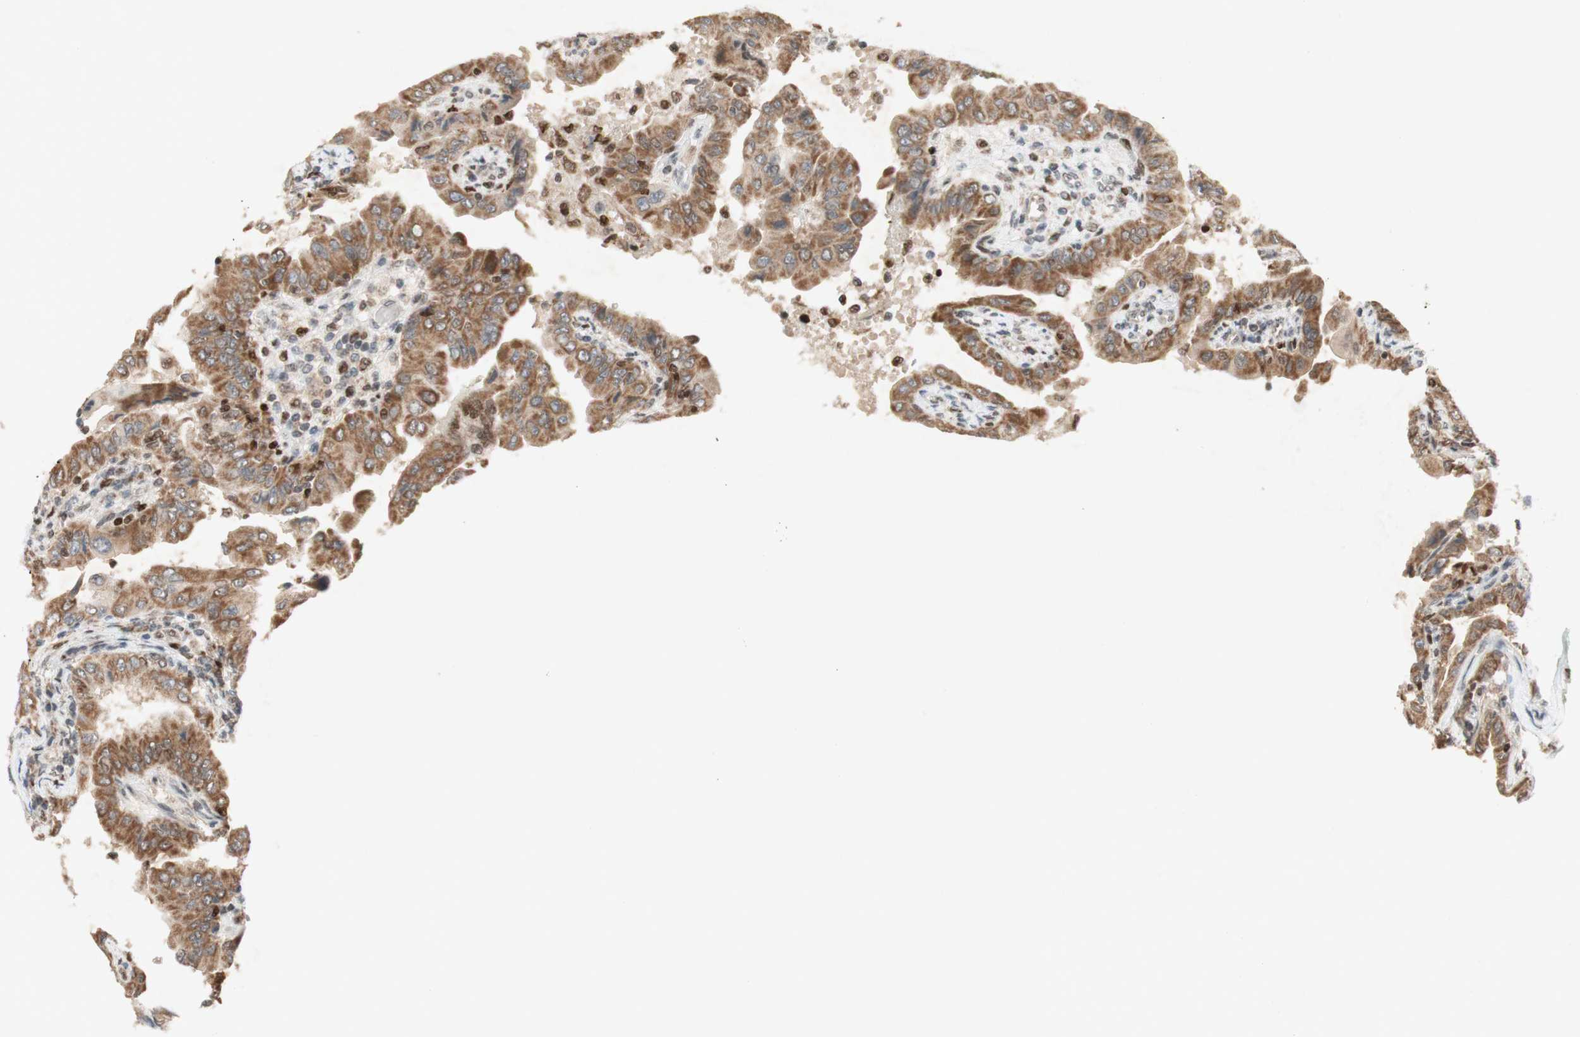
{"staining": {"intensity": "moderate", "quantity": "25%-75%", "location": "cytoplasmic/membranous"}, "tissue": "thyroid cancer", "cell_type": "Tumor cells", "image_type": "cancer", "snomed": [{"axis": "morphology", "description": "Papillary adenocarcinoma, NOS"}, {"axis": "topography", "description": "Thyroid gland"}], "caption": "A medium amount of moderate cytoplasmic/membranous staining is appreciated in approximately 25%-75% of tumor cells in papillary adenocarcinoma (thyroid) tissue.", "gene": "DNMT3A", "patient": {"sex": "male", "age": 33}}